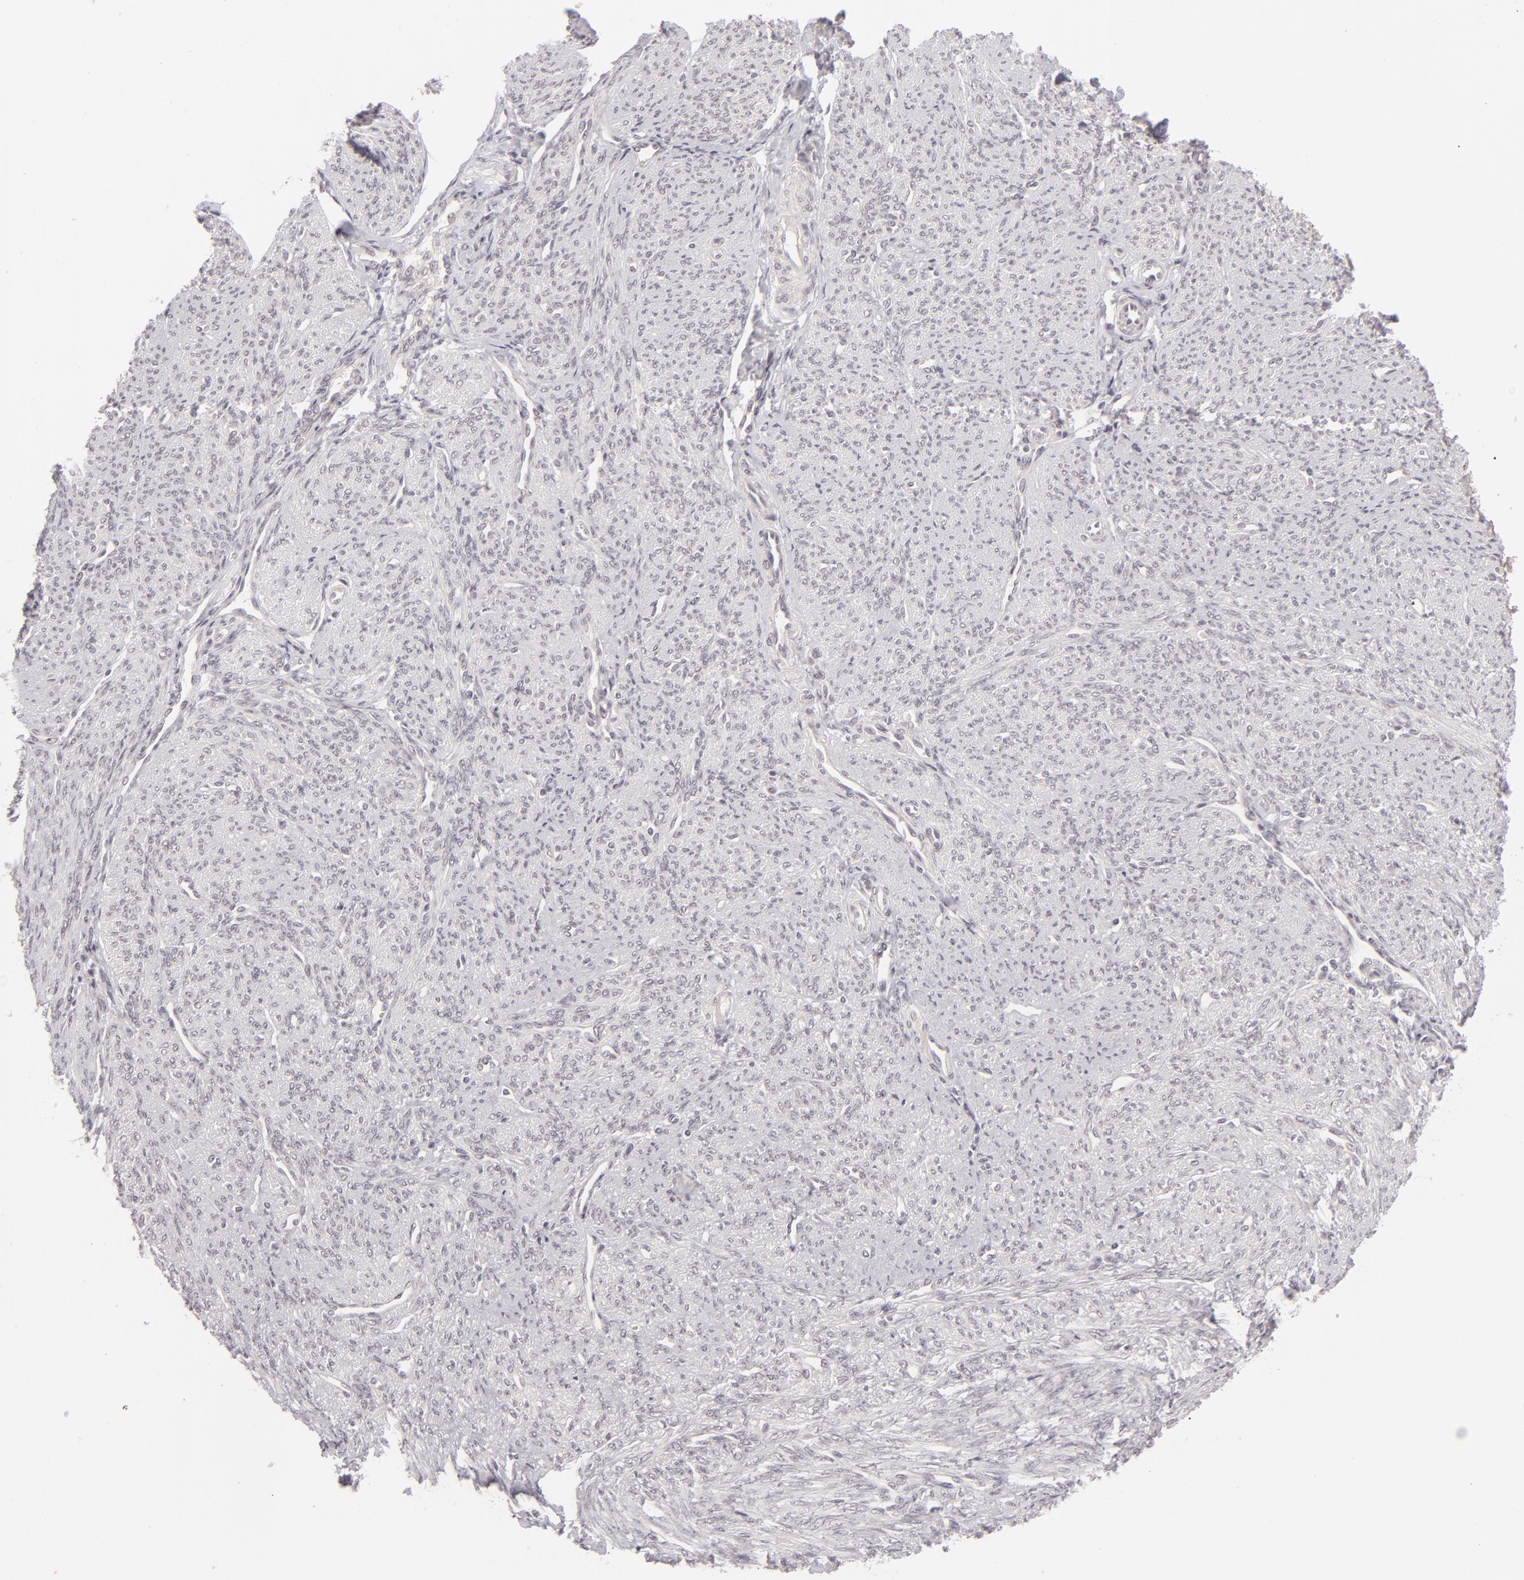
{"staining": {"intensity": "negative", "quantity": "none", "location": "none"}, "tissue": "smooth muscle", "cell_type": "Smooth muscle cells", "image_type": "normal", "snomed": [{"axis": "morphology", "description": "Normal tissue, NOS"}, {"axis": "topography", "description": "Cervix"}, {"axis": "topography", "description": "Endometrium"}], "caption": "Immunohistochemistry histopathology image of unremarkable smooth muscle: human smooth muscle stained with DAB demonstrates no significant protein expression in smooth muscle cells. The staining is performed using DAB (3,3'-diaminobenzidine) brown chromogen with nuclei counter-stained in using hematoxylin.", "gene": "DLG3", "patient": {"sex": "female", "age": 65}}